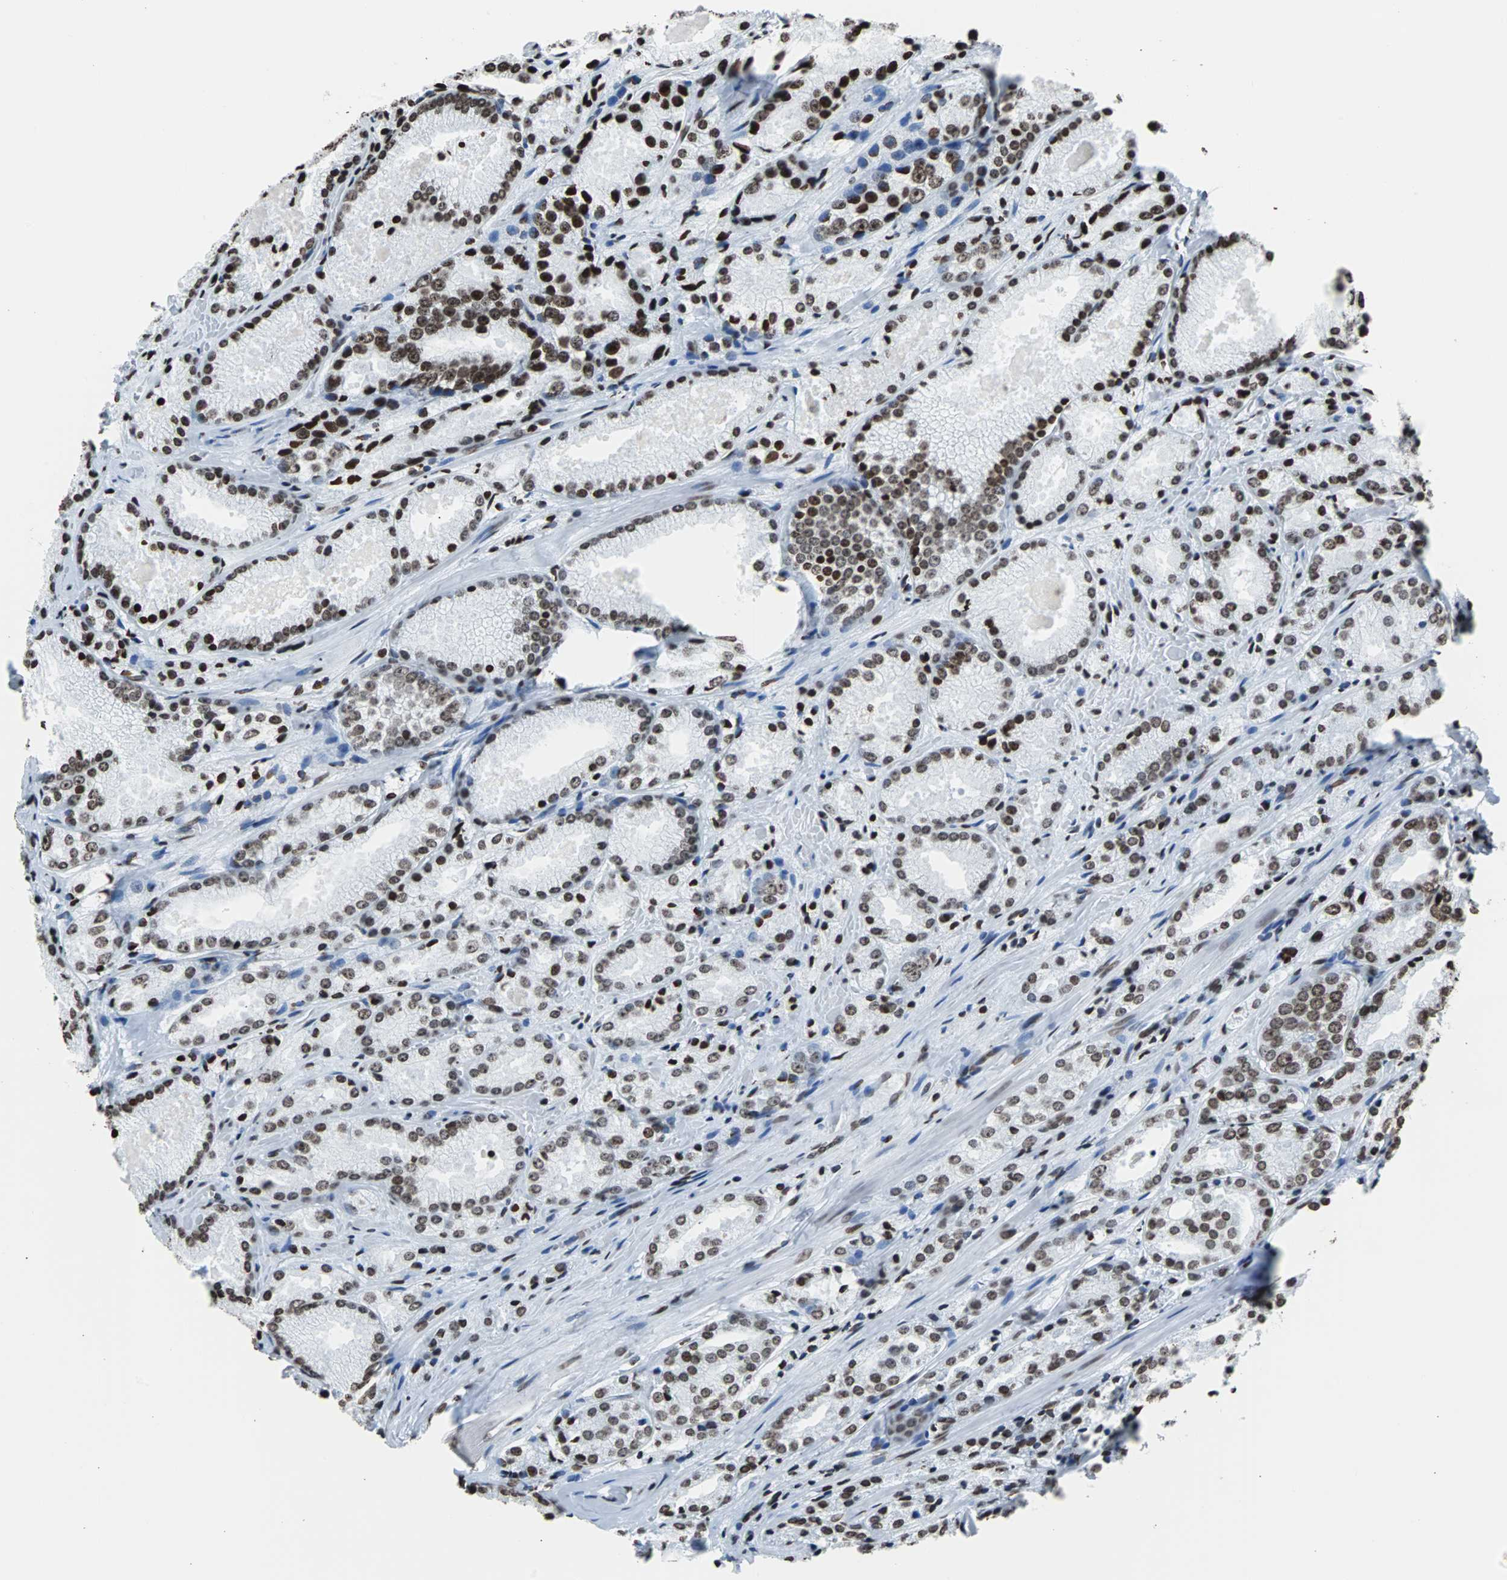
{"staining": {"intensity": "strong", "quantity": ">75%", "location": "nuclear"}, "tissue": "prostate cancer", "cell_type": "Tumor cells", "image_type": "cancer", "snomed": [{"axis": "morphology", "description": "Adenocarcinoma, Low grade"}, {"axis": "topography", "description": "Prostate"}], "caption": "IHC staining of prostate cancer, which exhibits high levels of strong nuclear staining in about >75% of tumor cells indicating strong nuclear protein expression. The staining was performed using DAB (brown) for protein detection and nuclei were counterstained in hematoxylin (blue).", "gene": "H2BC18", "patient": {"sex": "male", "age": 64}}